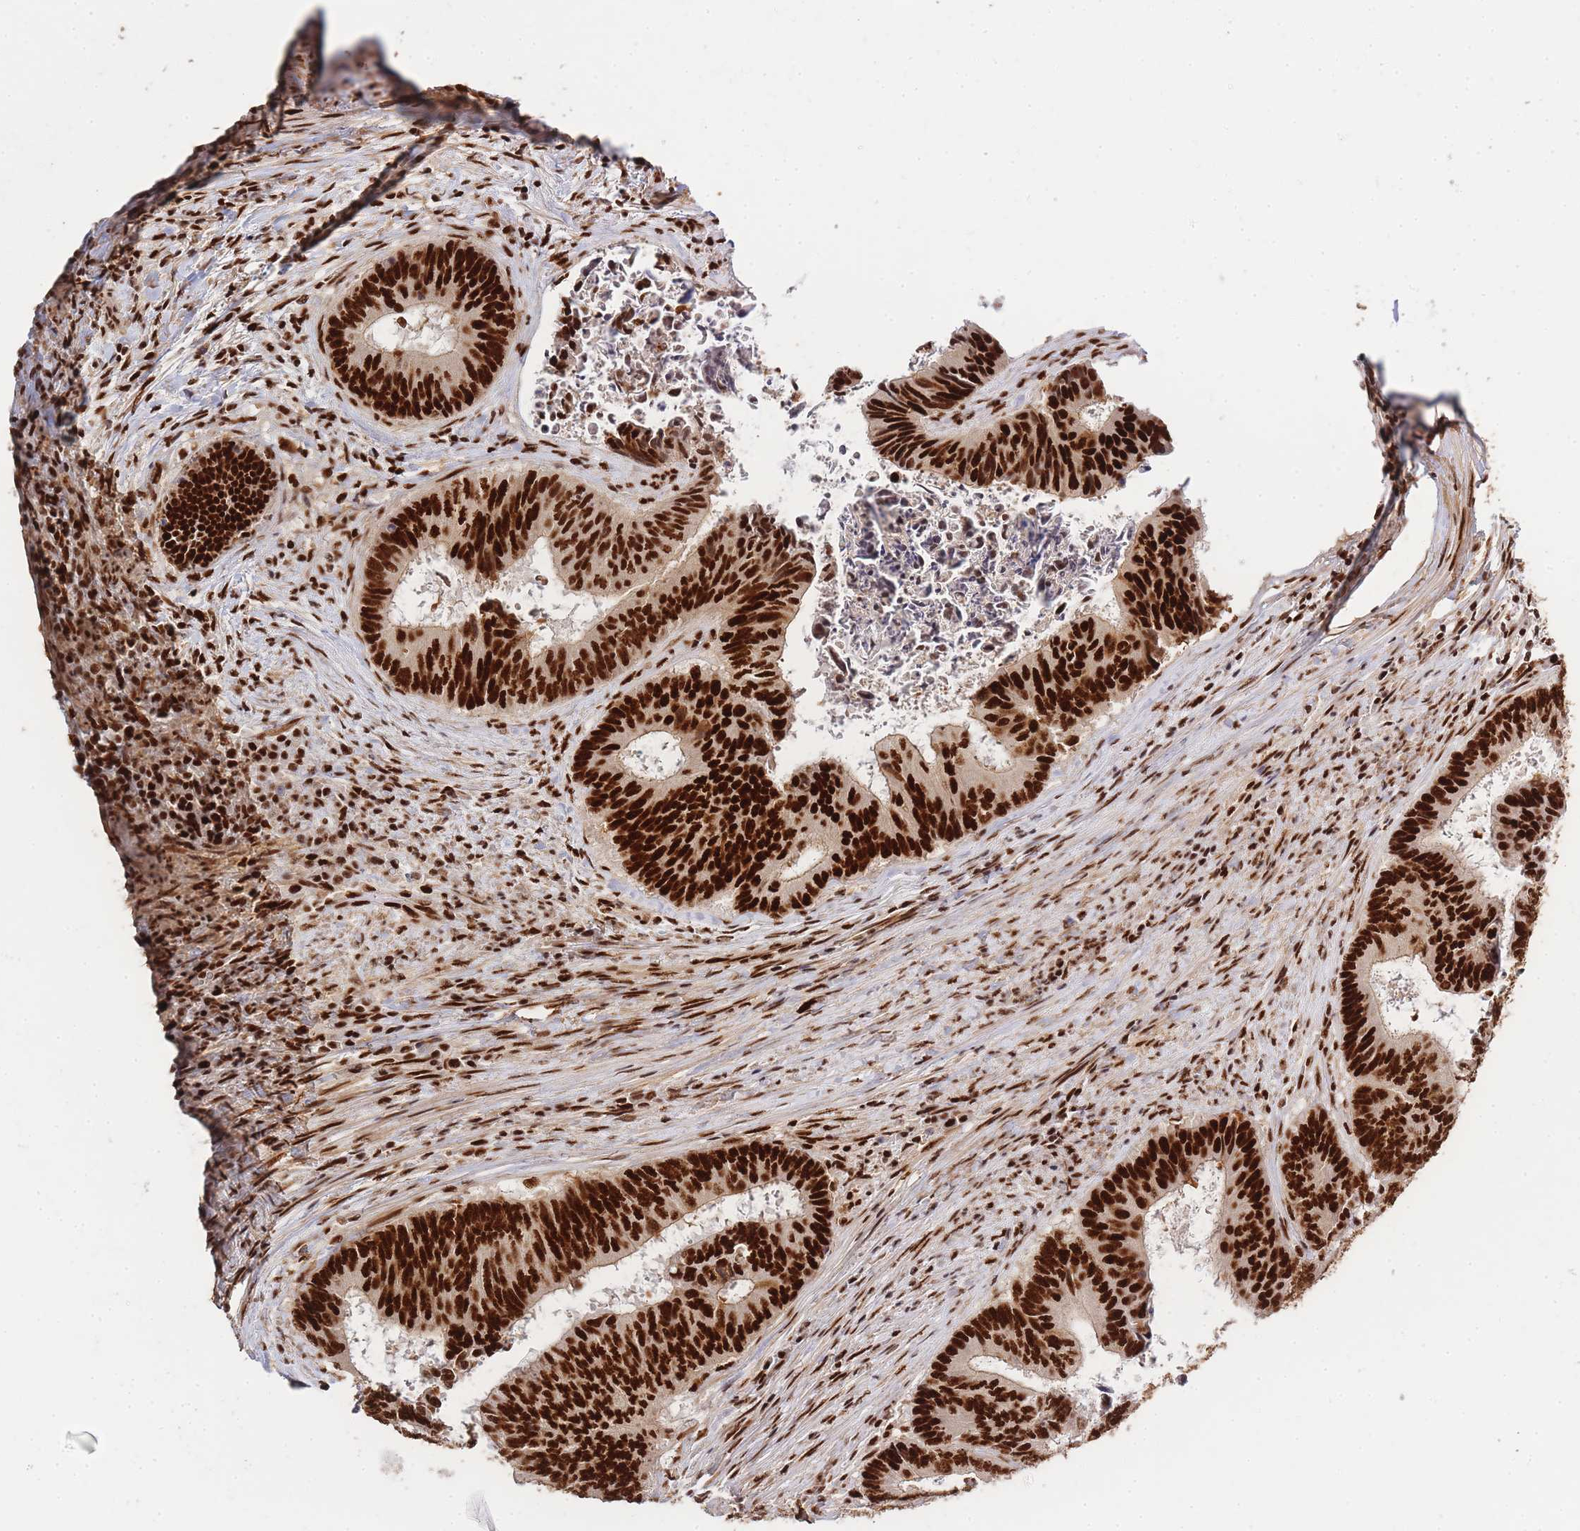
{"staining": {"intensity": "strong", "quantity": ">75%", "location": "nuclear"}, "tissue": "colorectal cancer", "cell_type": "Tumor cells", "image_type": "cancer", "snomed": [{"axis": "morphology", "description": "Adenocarcinoma, NOS"}, {"axis": "topography", "description": "Rectum"}], "caption": "Protein staining reveals strong nuclear expression in about >75% of tumor cells in colorectal cancer (adenocarcinoma). (DAB (3,3'-diaminobenzidine) = brown stain, brightfield microscopy at high magnification).", "gene": "PRKDC", "patient": {"sex": "male", "age": 72}}